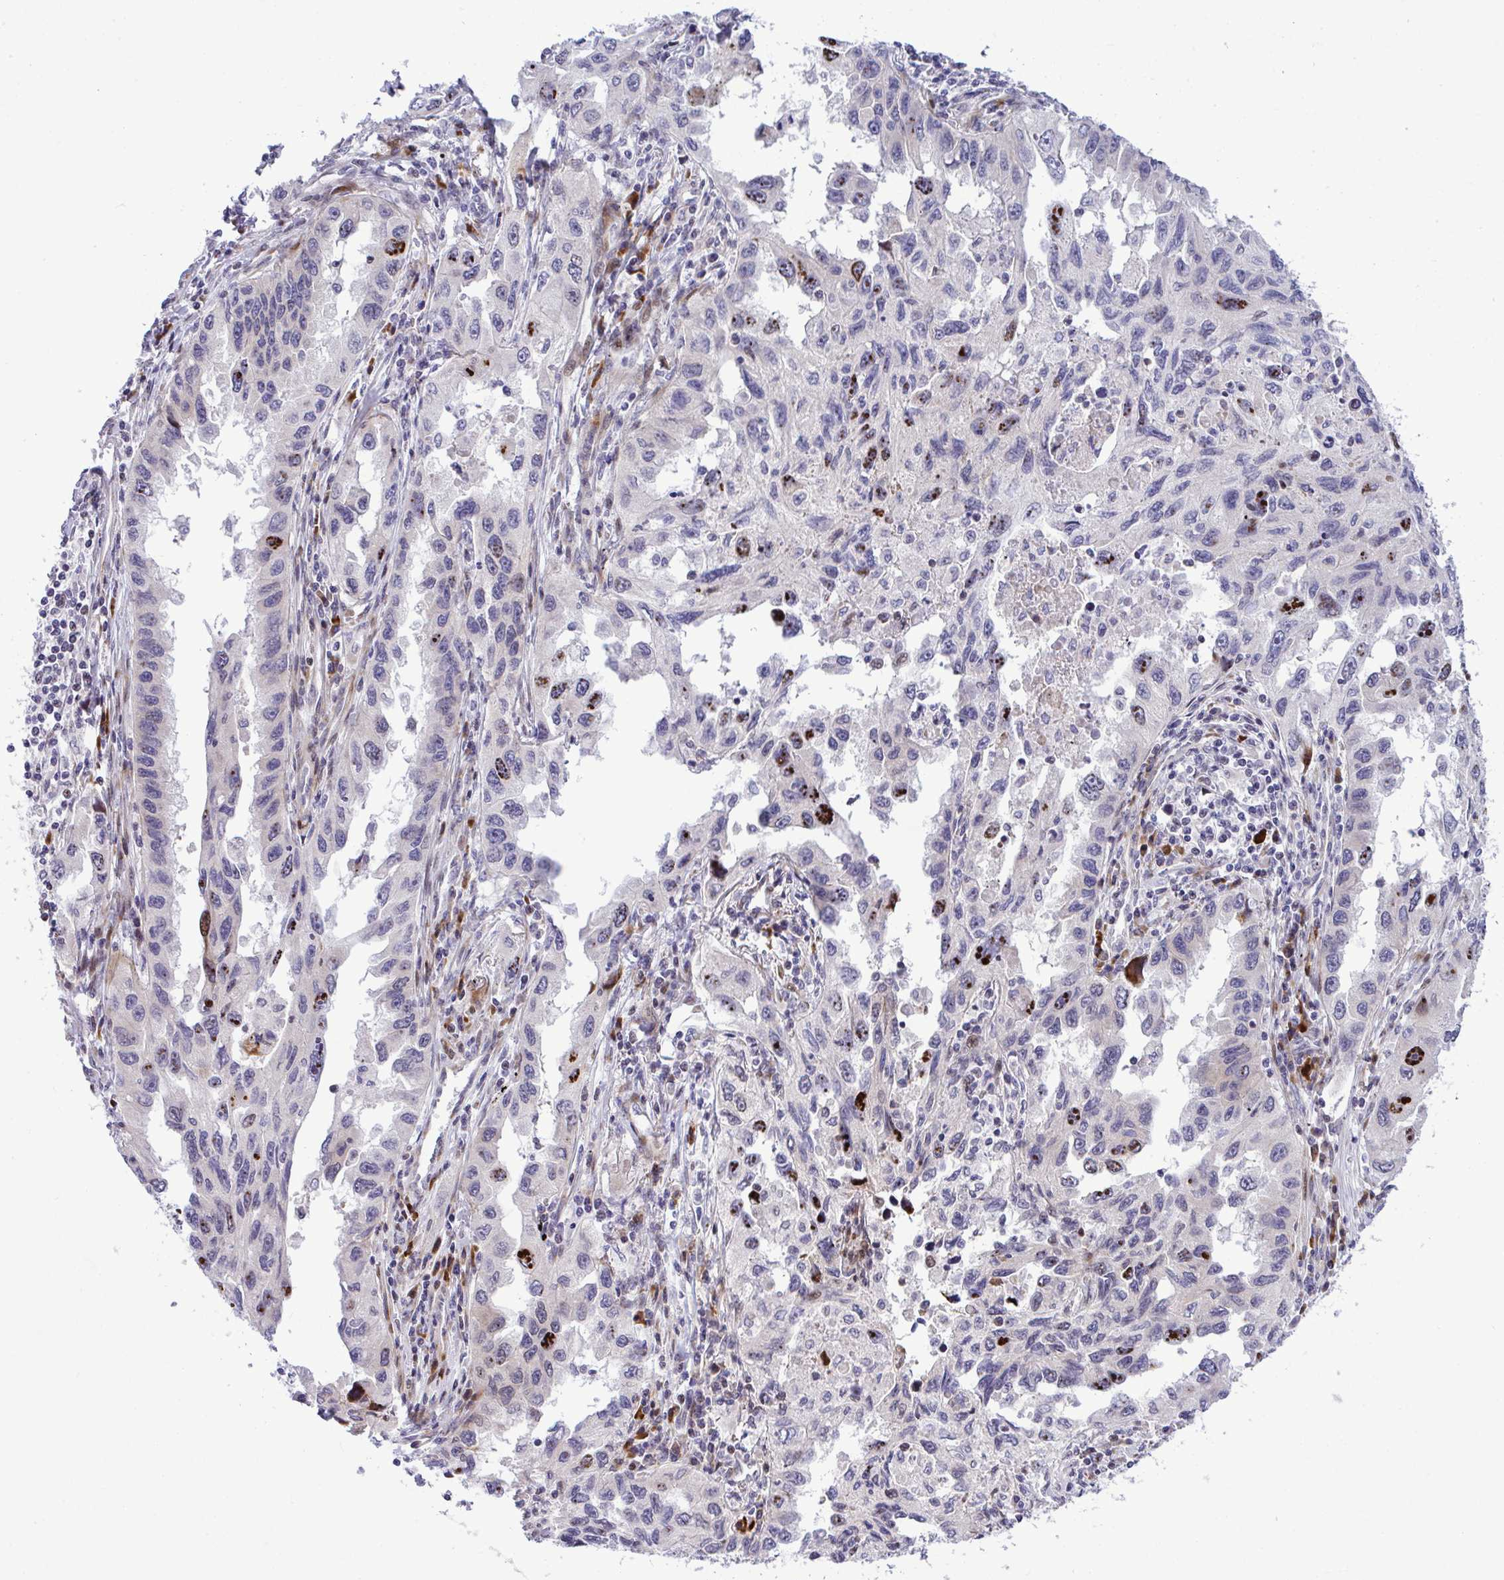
{"staining": {"intensity": "negative", "quantity": "none", "location": "none"}, "tissue": "lung cancer", "cell_type": "Tumor cells", "image_type": "cancer", "snomed": [{"axis": "morphology", "description": "Adenocarcinoma, NOS"}, {"axis": "topography", "description": "Lung"}], "caption": "IHC photomicrograph of neoplastic tissue: human lung cancer (adenocarcinoma) stained with DAB reveals no significant protein staining in tumor cells.", "gene": "CASTOR2", "patient": {"sex": "female", "age": 73}}